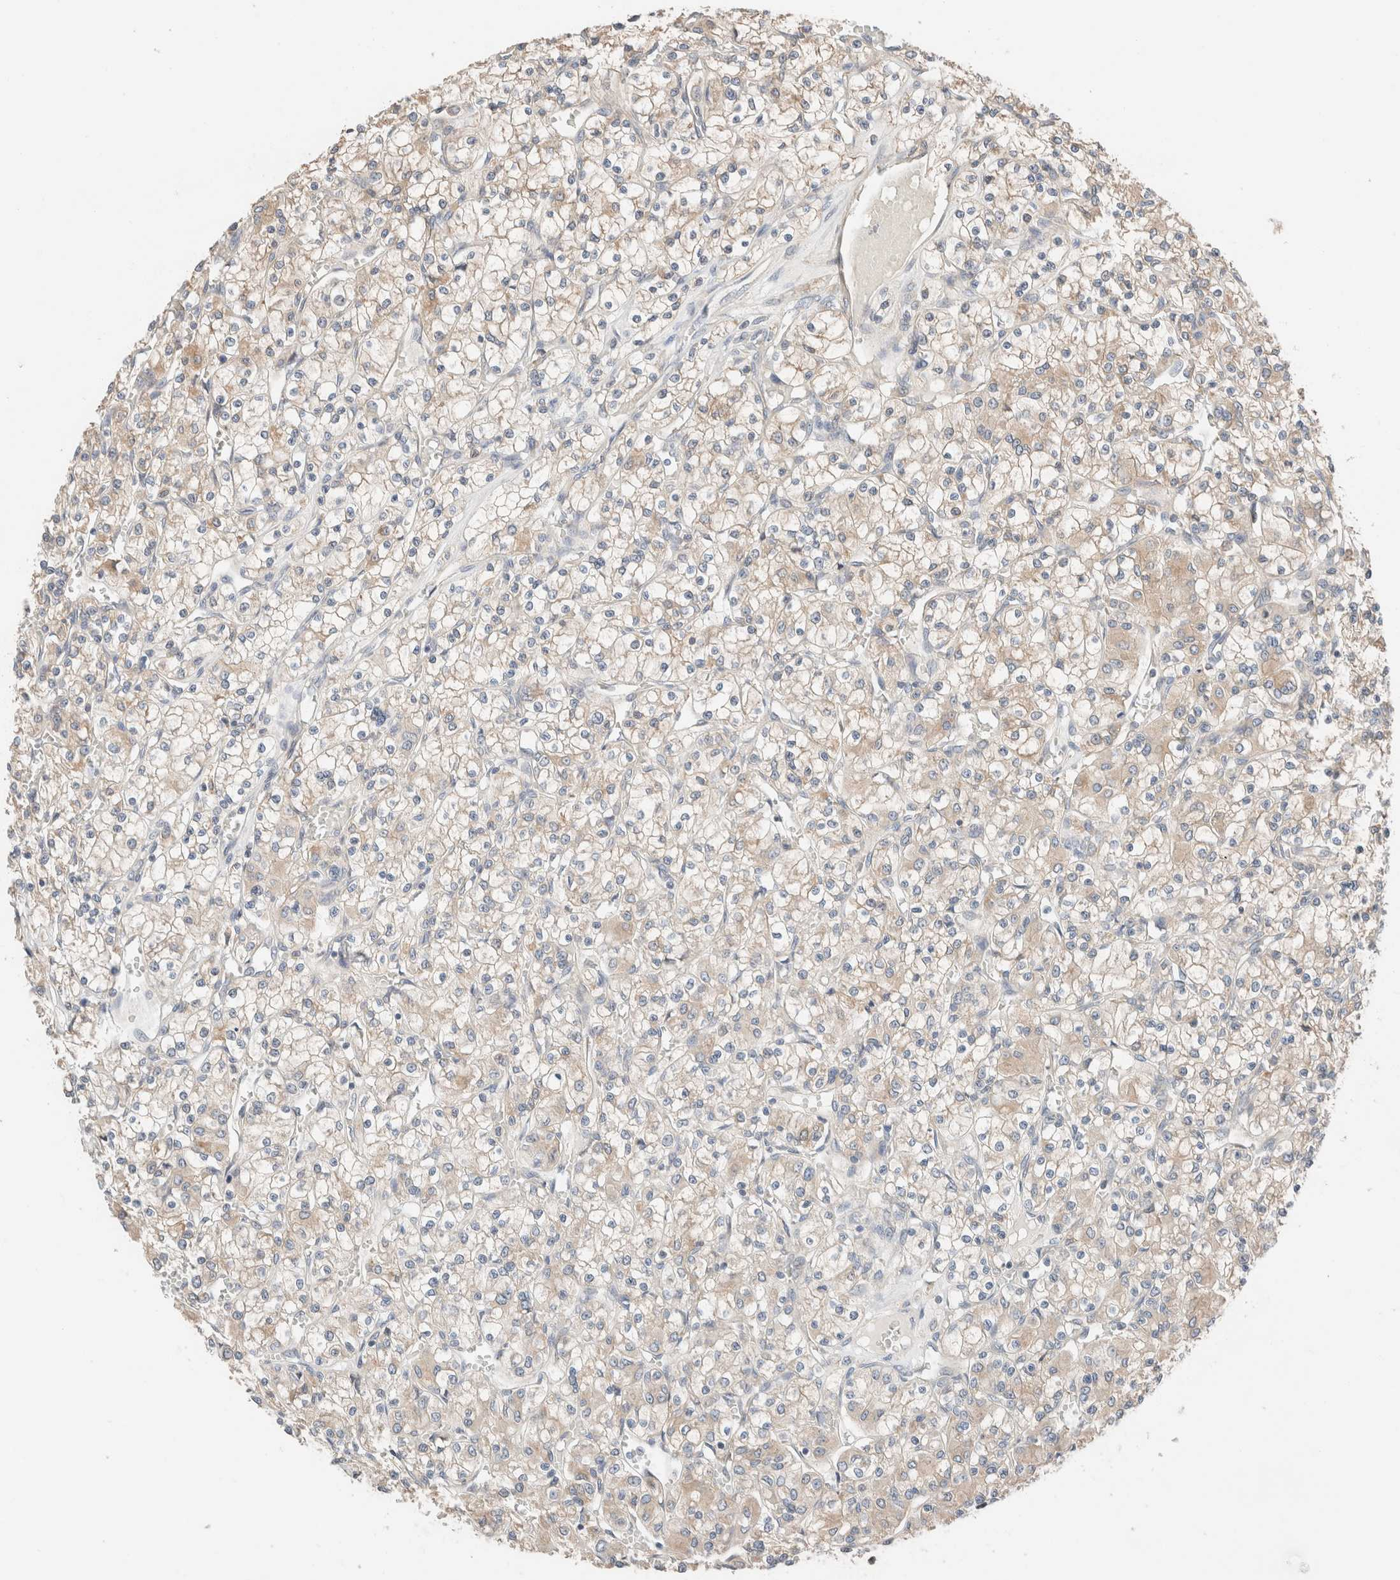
{"staining": {"intensity": "weak", "quantity": "<25%", "location": "cytoplasmic/membranous"}, "tissue": "renal cancer", "cell_type": "Tumor cells", "image_type": "cancer", "snomed": [{"axis": "morphology", "description": "Adenocarcinoma, NOS"}, {"axis": "topography", "description": "Kidney"}], "caption": "DAB (3,3'-diaminobenzidine) immunohistochemical staining of human renal cancer (adenocarcinoma) reveals no significant positivity in tumor cells.", "gene": "PCM1", "patient": {"sex": "female", "age": 59}}